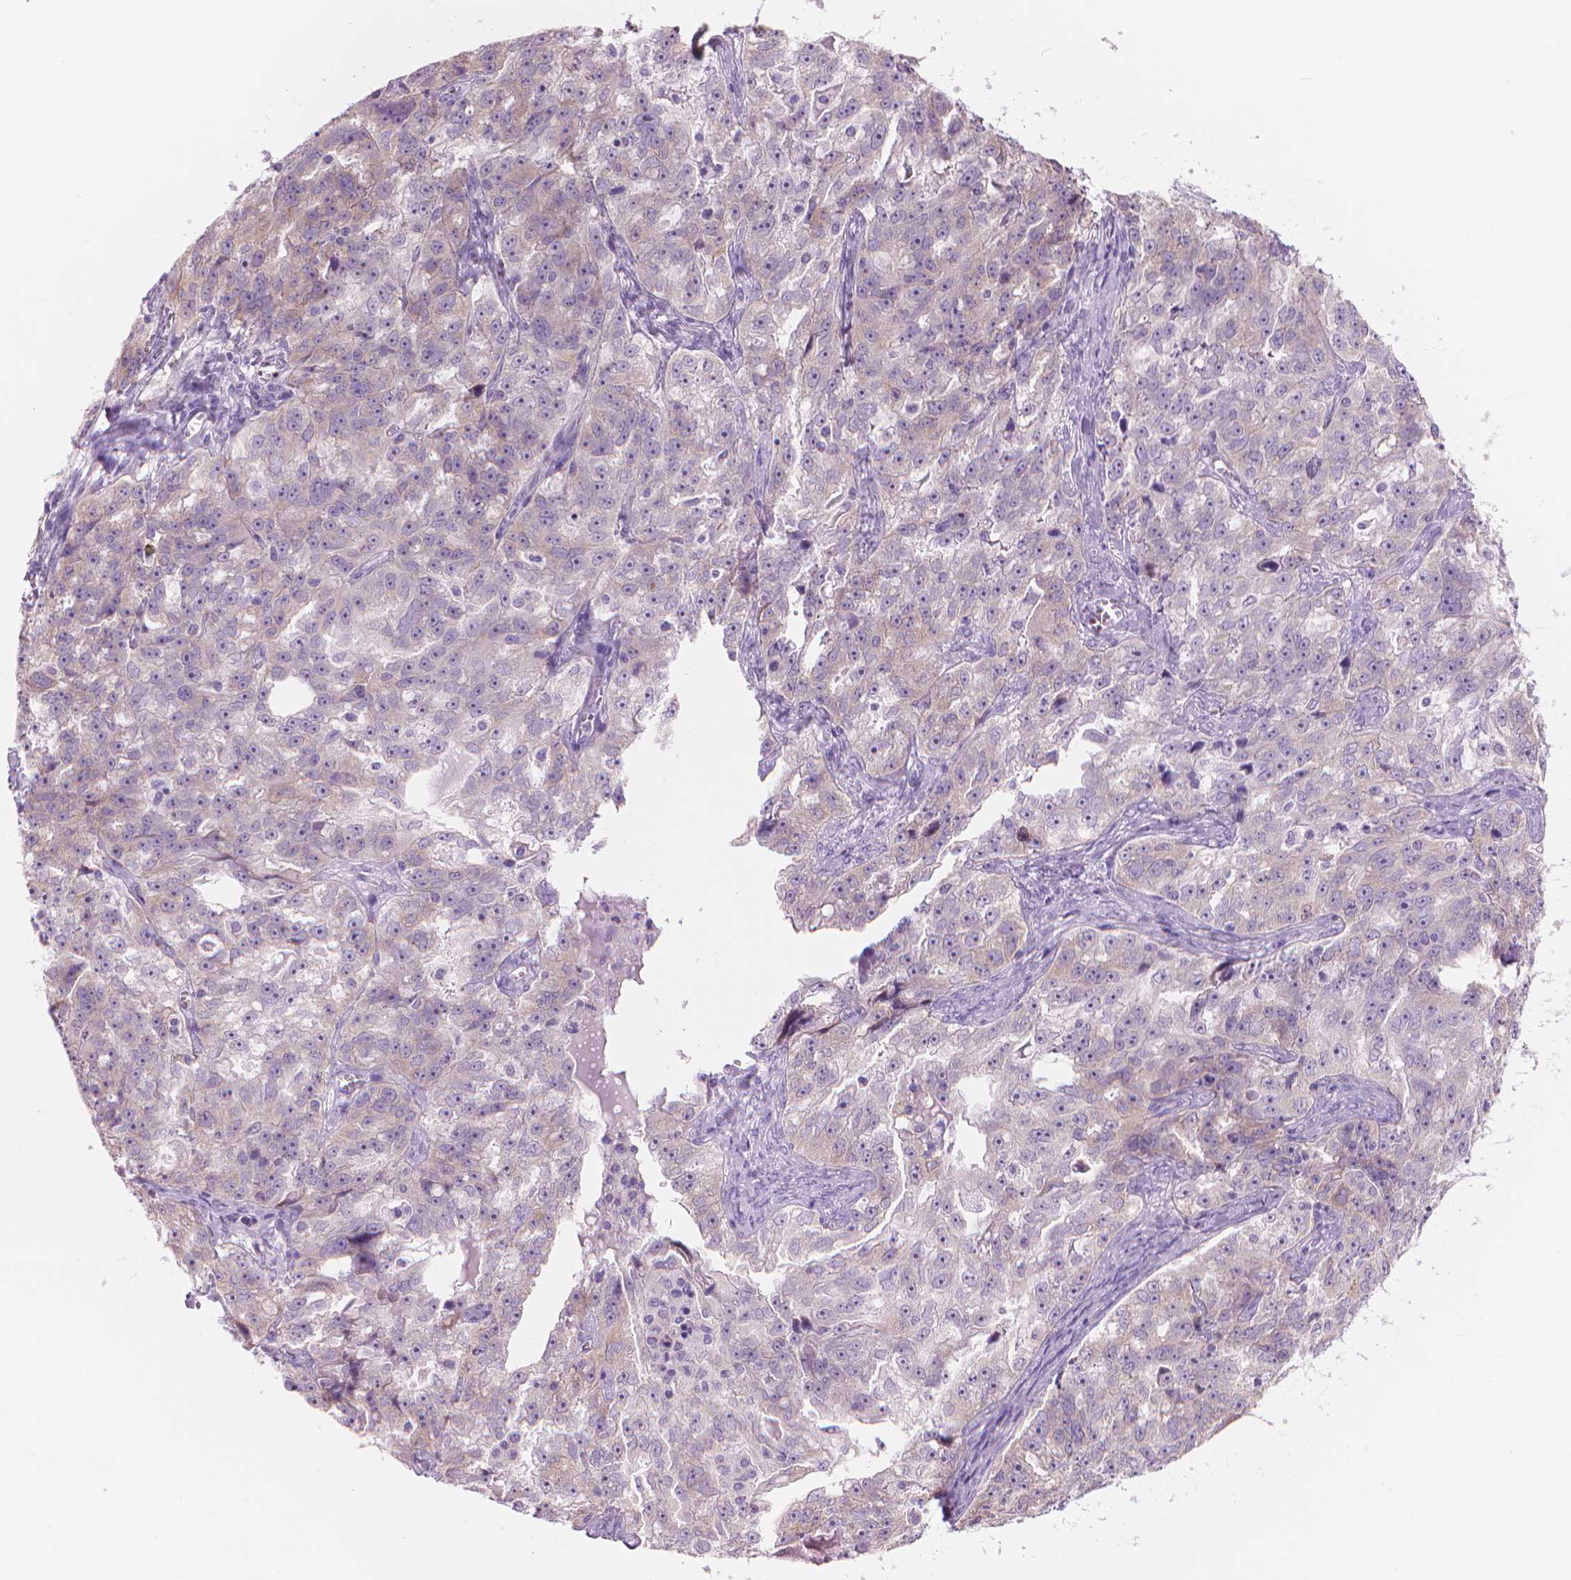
{"staining": {"intensity": "weak", "quantity": "<25%", "location": "cytoplasmic/membranous"}, "tissue": "ovarian cancer", "cell_type": "Tumor cells", "image_type": "cancer", "snomed": [{"axis": "morphology", "description": "Cystadenocarcinoma, serous, NOS"}, {"axis": "topography", "description": "Ovary"}], "caption": "An IHC photomicrograph of ovarian serous cystadenocarcinoma is shown. There is no staining in tumor cells of ovarian serous cystadenocarcinoma.", "gene": "ENSG00000187186", "patient": {"sex": "female", "age": 51}}